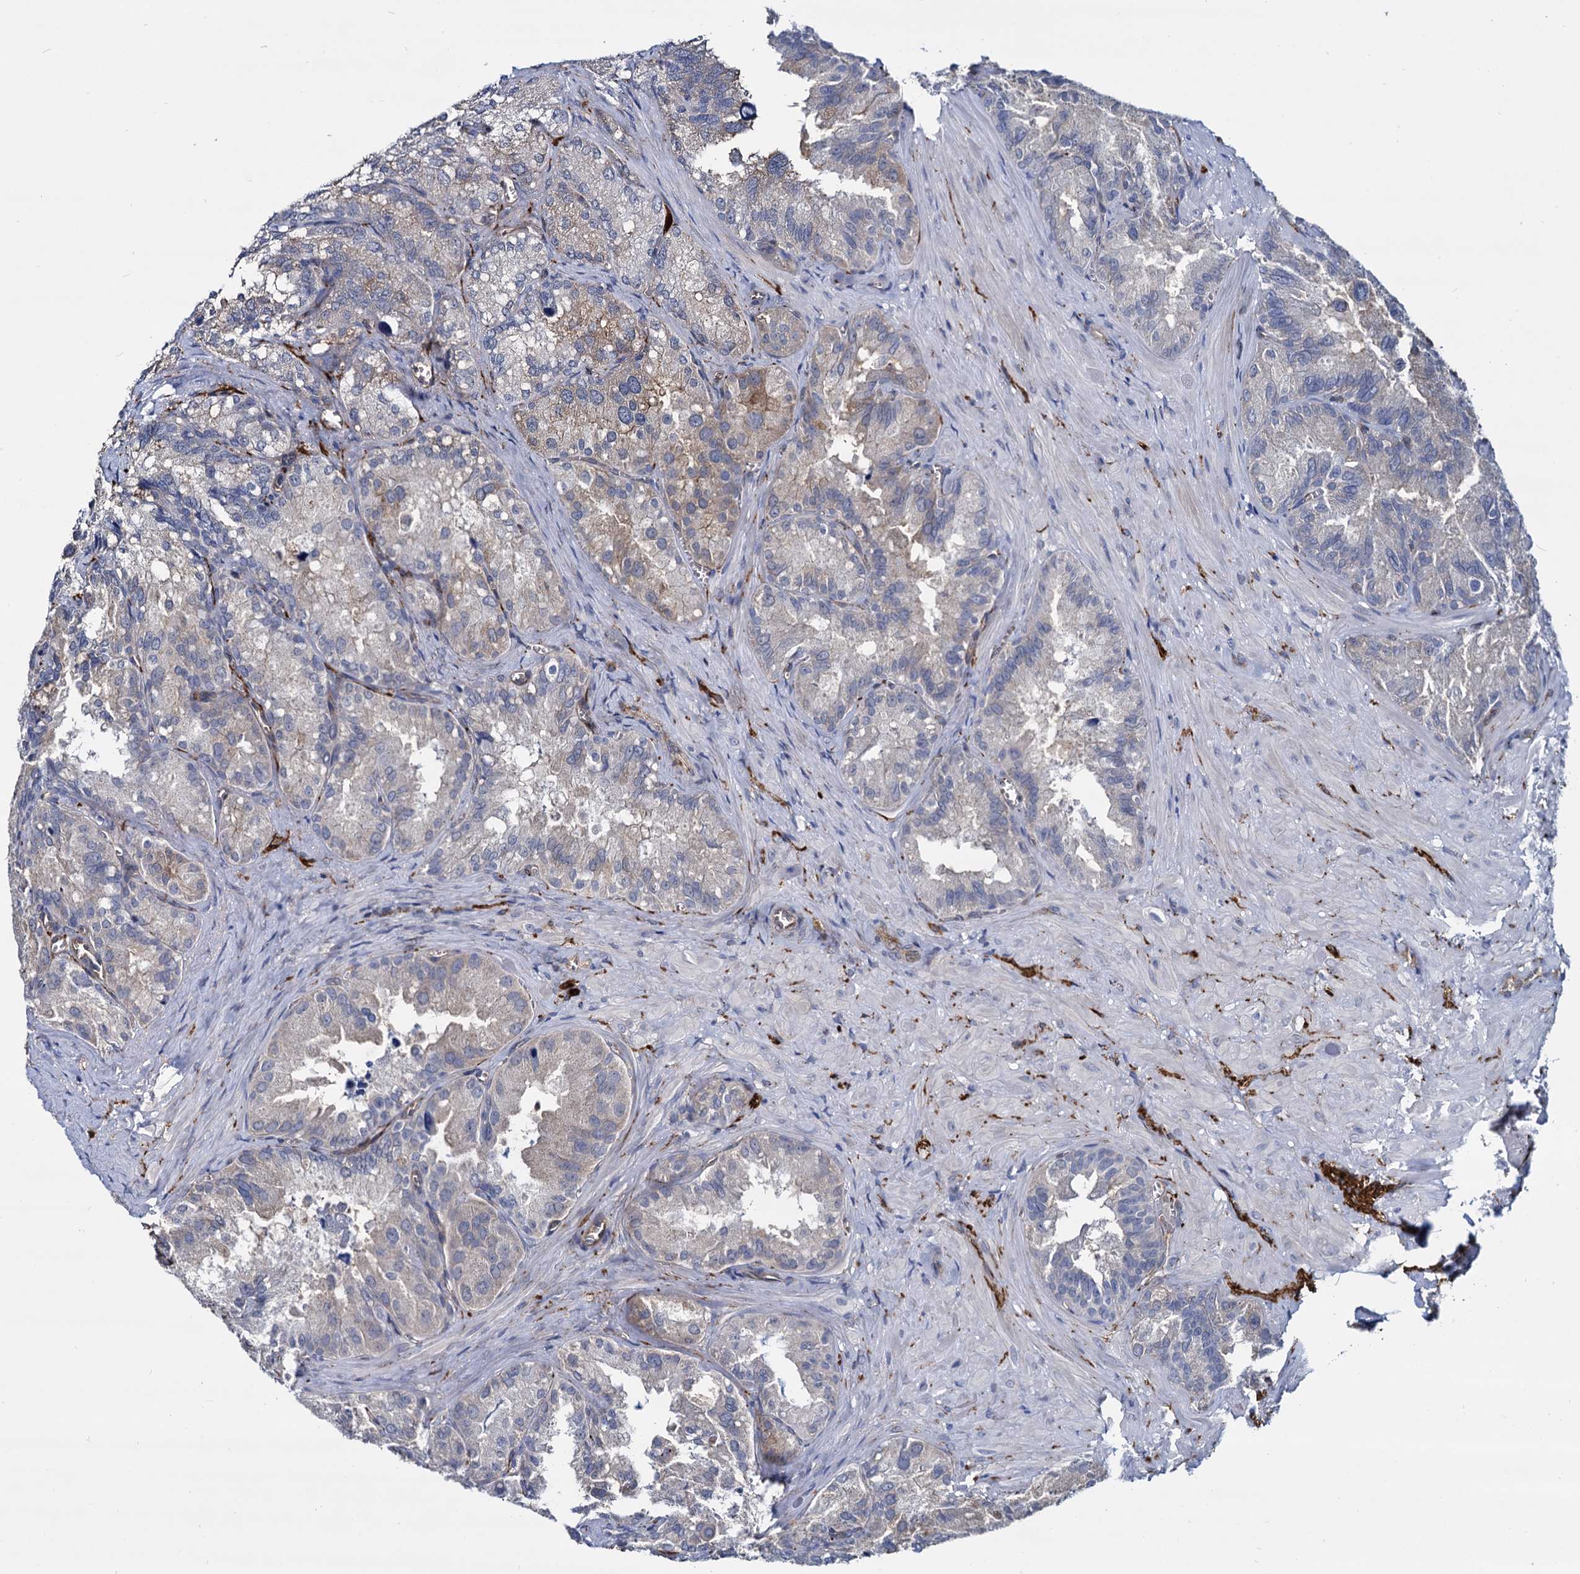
{"staining": {"intensity": "negative", "quantity": "none", "location": "none"}, "tissue": "seminal vesicle", "cell_type": "Glandular cells", "image_type": "normal", "snomed": [{"axis": "morphology", "description": "Normal tissue, NOS"}, {"axis": "topography", "description": "Seminal veicle"}], "caption": "High power microscopy photomicrograph of an immunohistochemistry micrograph of normal seminal vesicle, revealing no significant positivity in glandular cells.", "gene": "STXBP1", "patient": {"sex": "male", "age": 62}}